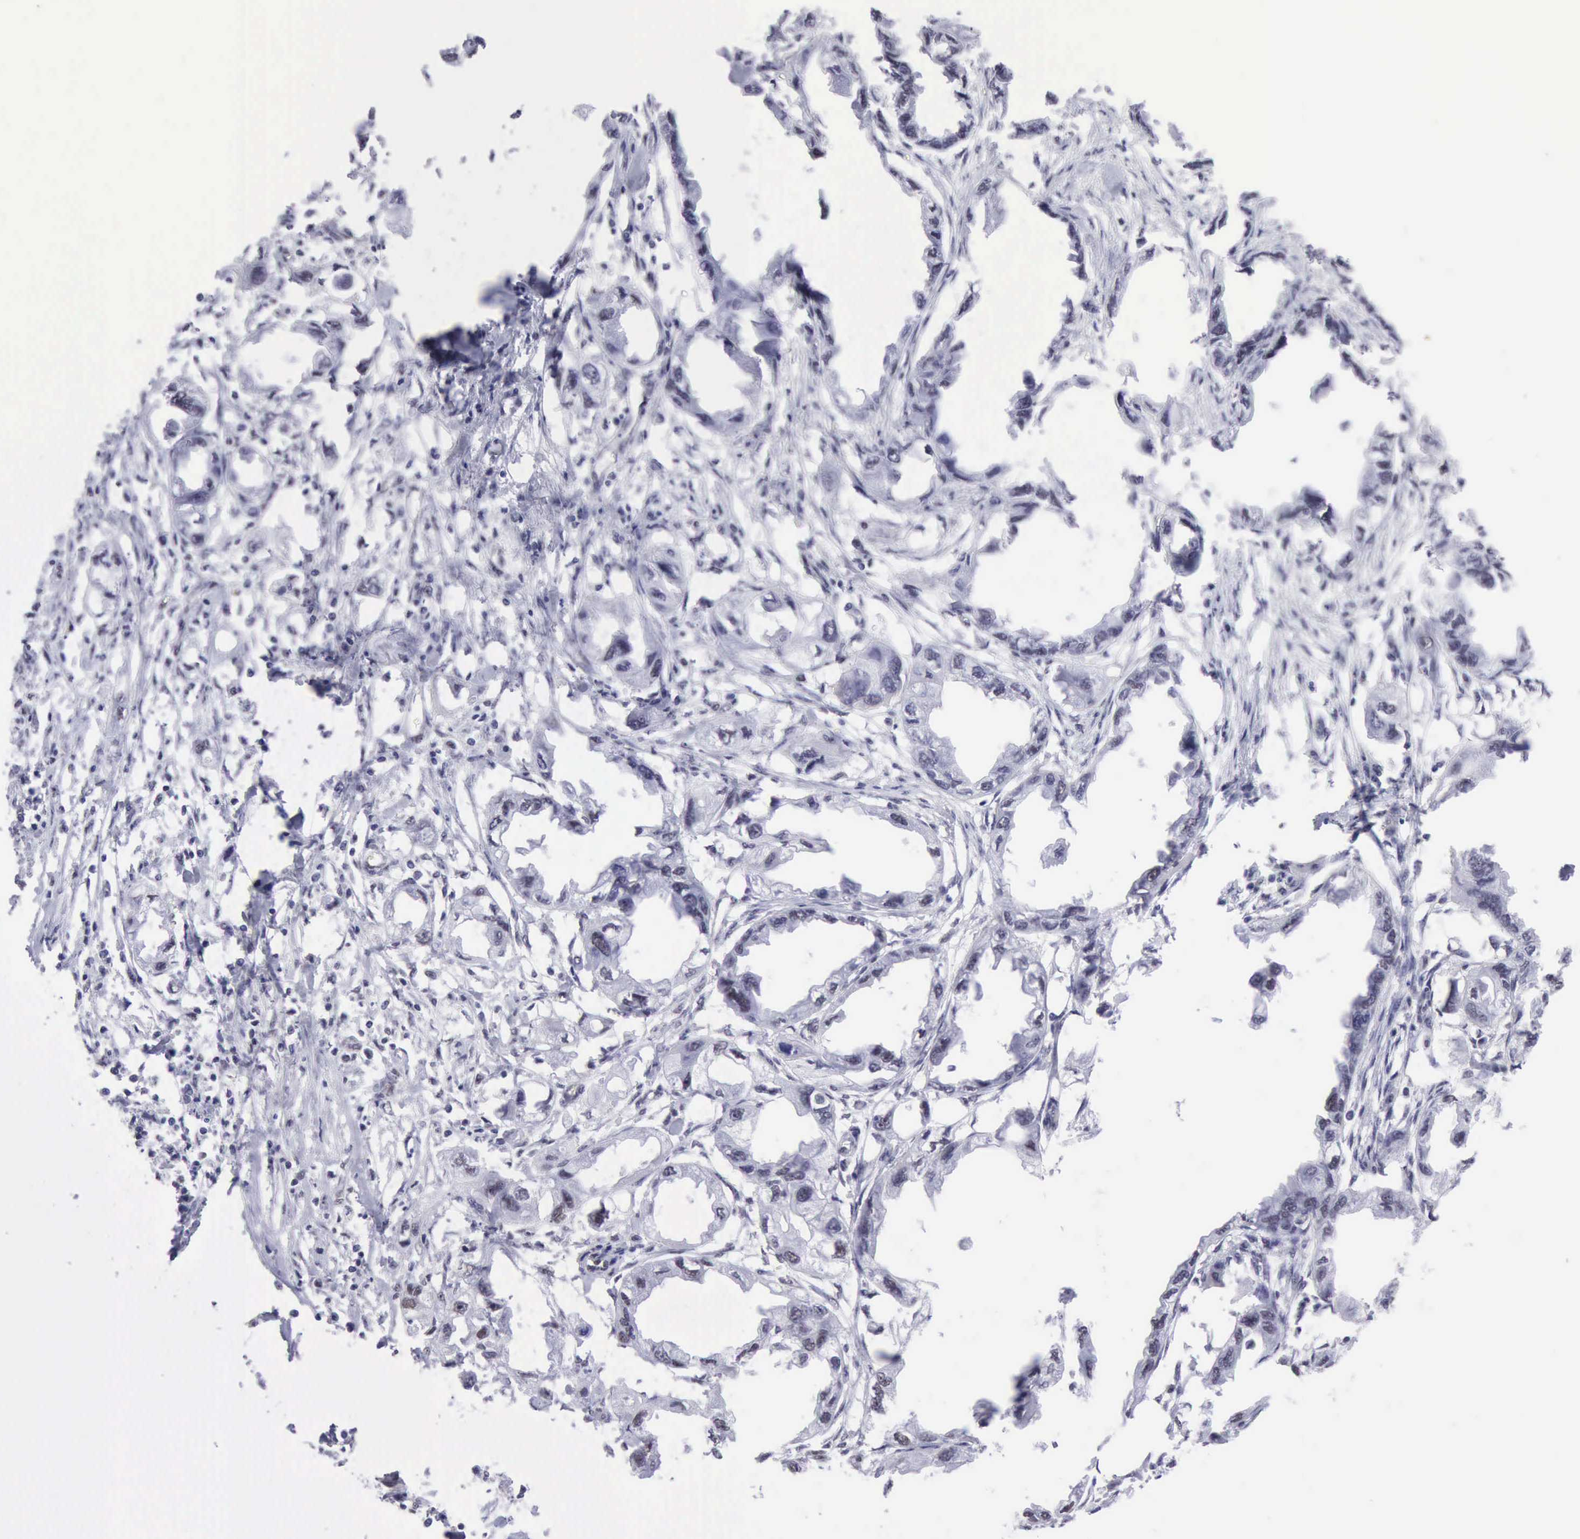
{"staining": {"intensity": "weak", "quantity": "<25%", "location": "nuclear"}, "tissue": "endometrial cancer", "cell_type": "Tumor cells", "image_type": "cancer", "snomed": [{"axis": "morphology", "description": "Adenocarcinoma, NOS"}, {"axis": "topography", "description": "Endometrium"}], "caption": "Immunohistochemistry image of neoplastic tissue: adenocarcinoma (endometrial) stained with DAB (3,3'-diaminobenzidine) reveals no significant protein staining in tumor cells.", "gene": "ERCC4", "patient": {"sex": "female", "age": 67}}